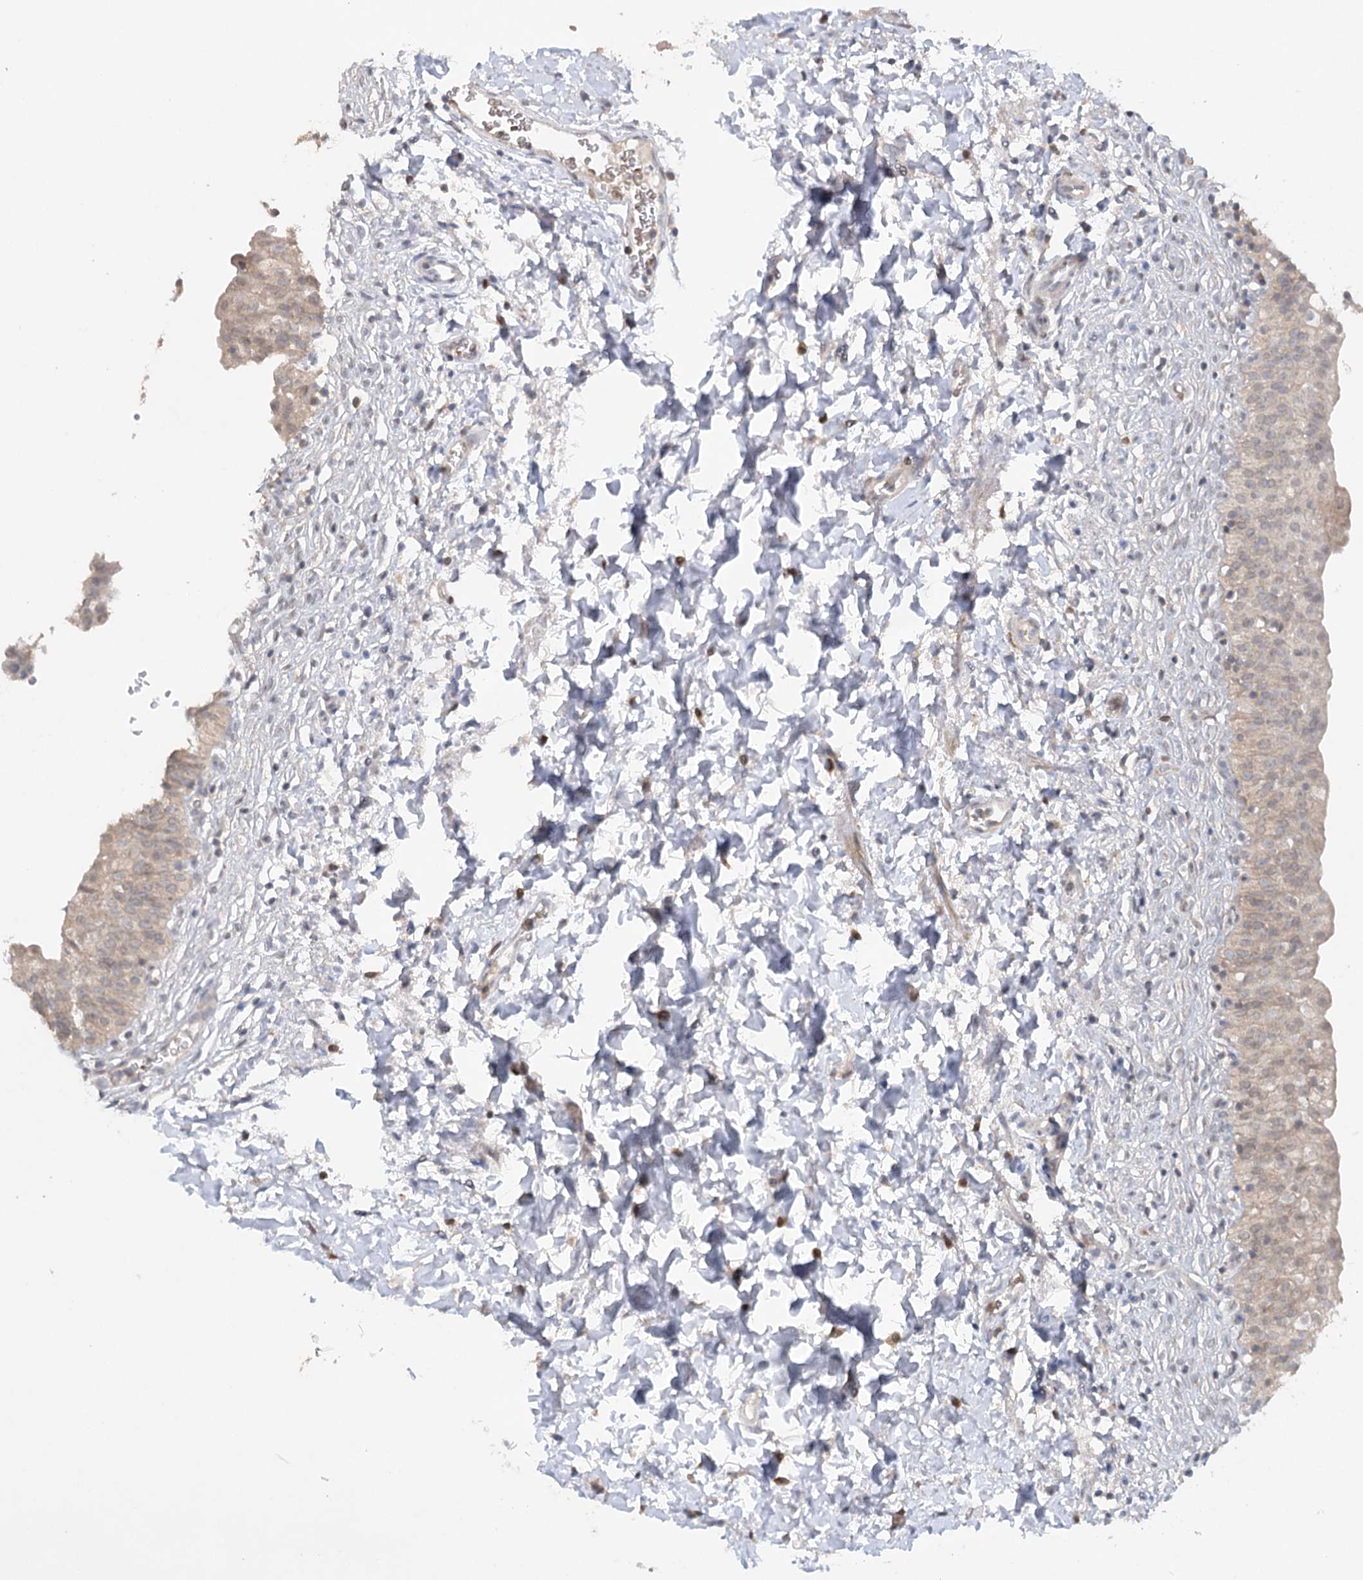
{"staining": {"intensity": "weak", "quantity": ">75%", "location": "cytoplasmic/membranous"}, "tissue": "urinary bladder", "cell_type": "Urothelial cells", "image_type": "normal", "snomed": [{"axis": "morphology", "description": "Normal tissue, NOS"}, {"axis": "topography", "description": "Urinary bladder"}], "caption": "The micrograph demonstrates staining of unremarkable urinary bladder, revealing weak cytoplasmic/membranous protein positivity (brown color) within urothelial cells. The staining was performed using DAB to visualize the protein expression in brown, while the nuclei were stained in blue with hematoxylin (Magnification: 20x).", "gene": "TRAF3IP1", "patient": {"sex": "male", "age": 55}}